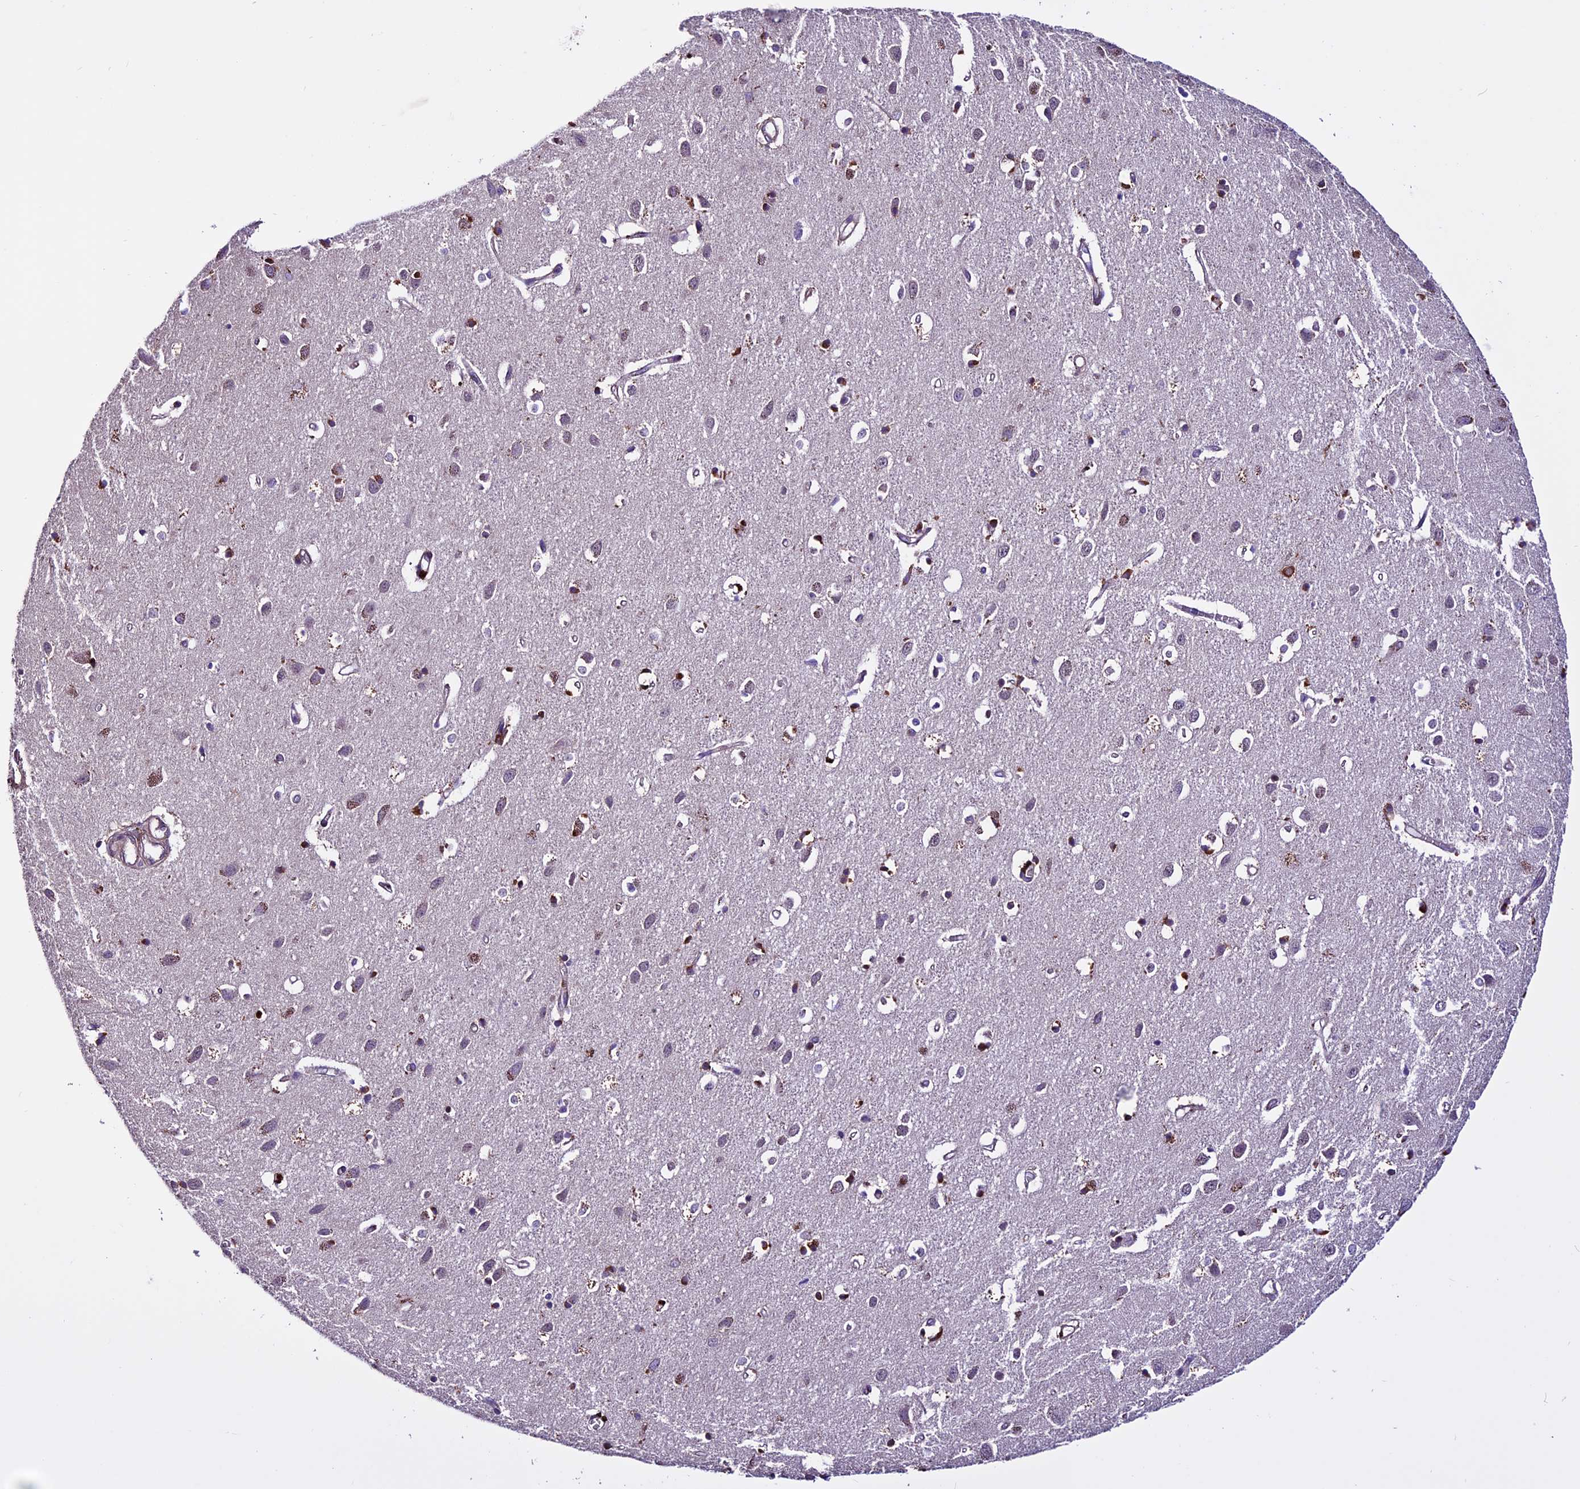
{"staining": {"intensity": "negative", "quantity": "none", "location": "none"}, "tissue": "cerebral cortex", "cell_type": "Endothelial cells", "image_type": "normal", "snomed": [{"axis": "morphology", "description": "Normal tissue, NOS"}, {"axis": "topography", "description": "Cerebral cortex"}], "caption": "DAB immunohistochemical staining of unremarkable cerebral cortex exhibits no significant expression in endothelial cells.", "gene": "RINL", "patient": {"sex": "female", "age": 64}}